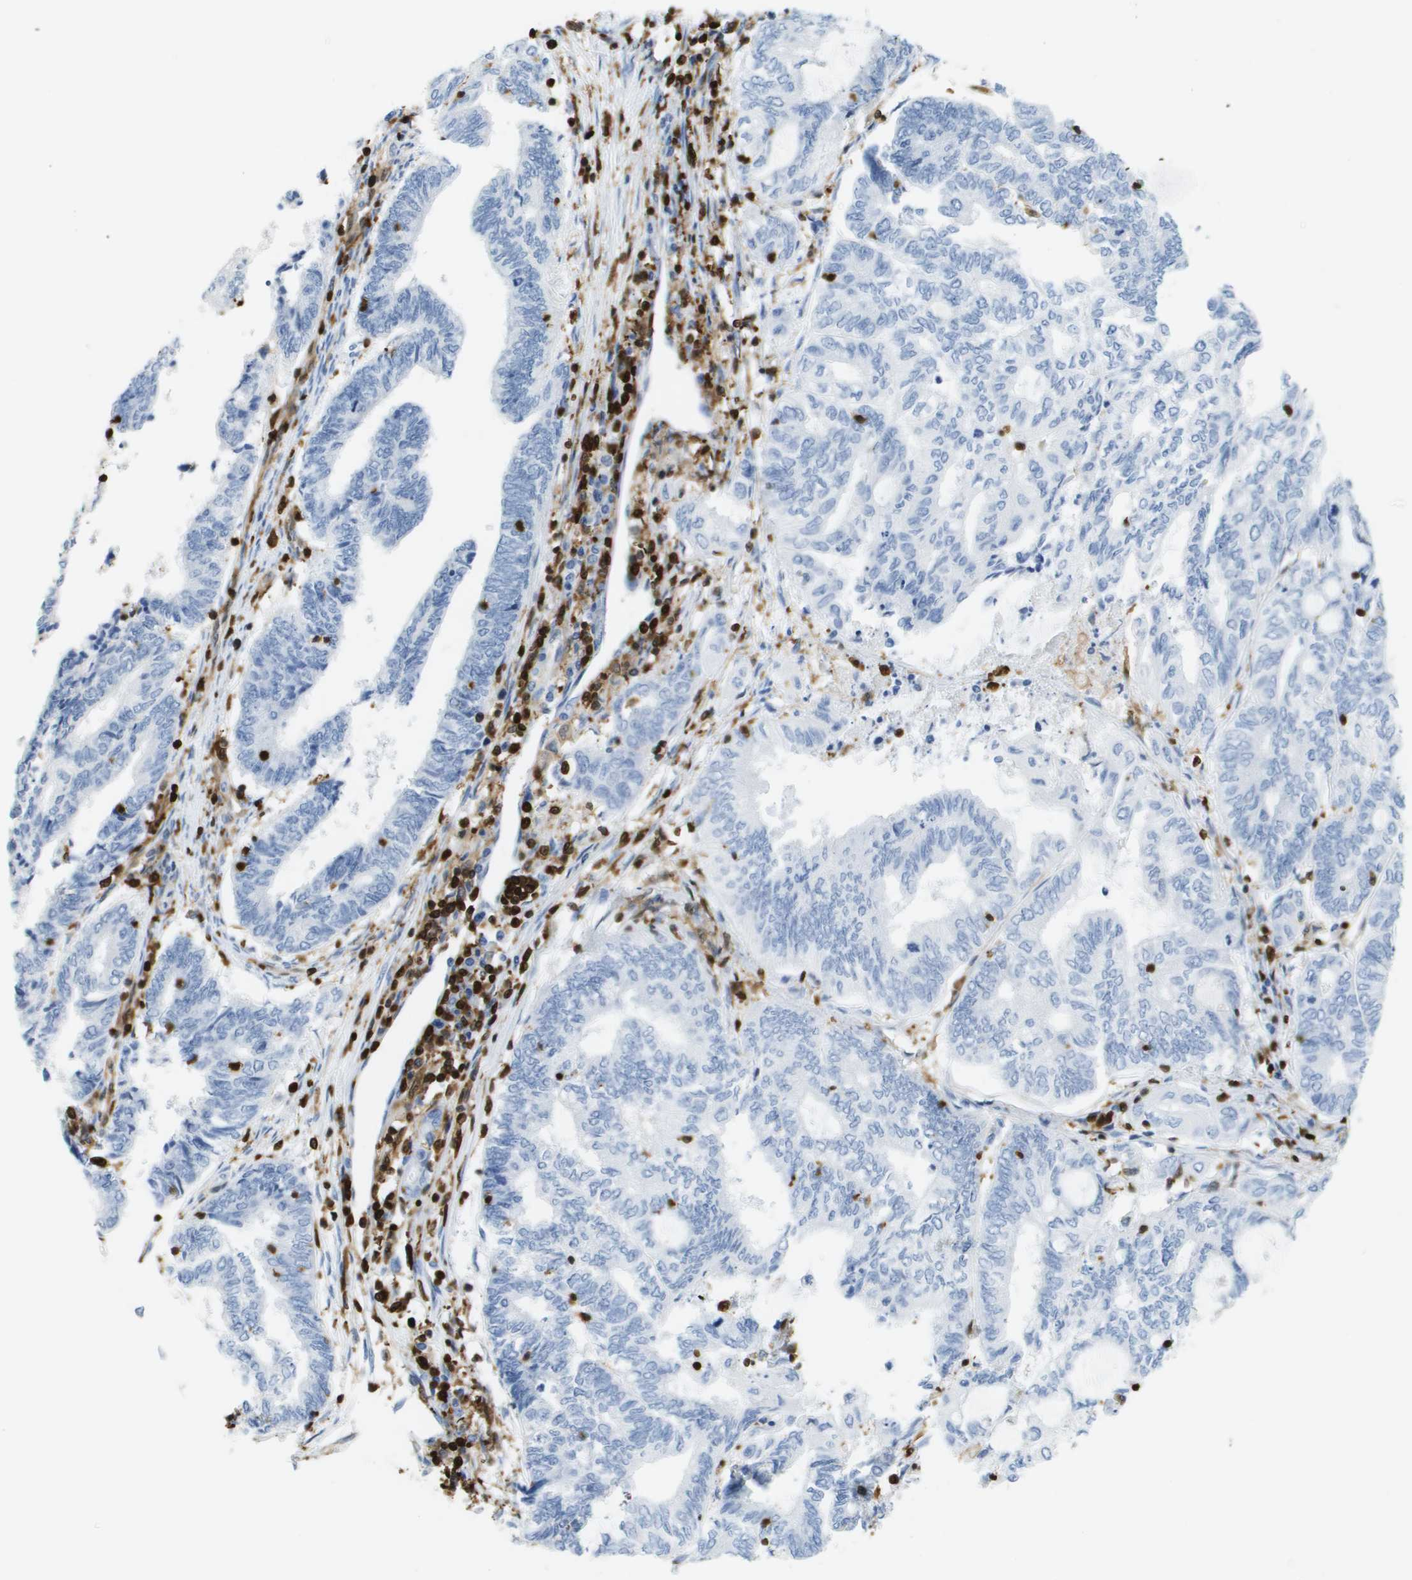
{"staining": {"intensity": "negative", "quantity": "none", "location": "none"}, "tissue": "endometrial cancer", "cell_type": "Tumor cells", "image_type": "cancer", "snomed": [{"axis": "morphology", "description": "Adenocarcinoma, NOS"}, {"axis": "topography", "description": "Uterus"}, {"axis": "topography", "description": "Endometrium"}], "caption": "Adenocarcinoma (endometrial) was stained to show a protein in brown. There is no significant positivity in tumor cells.", "gene": "DOCK5", "patient": {"sex": "female", "age": 70}}